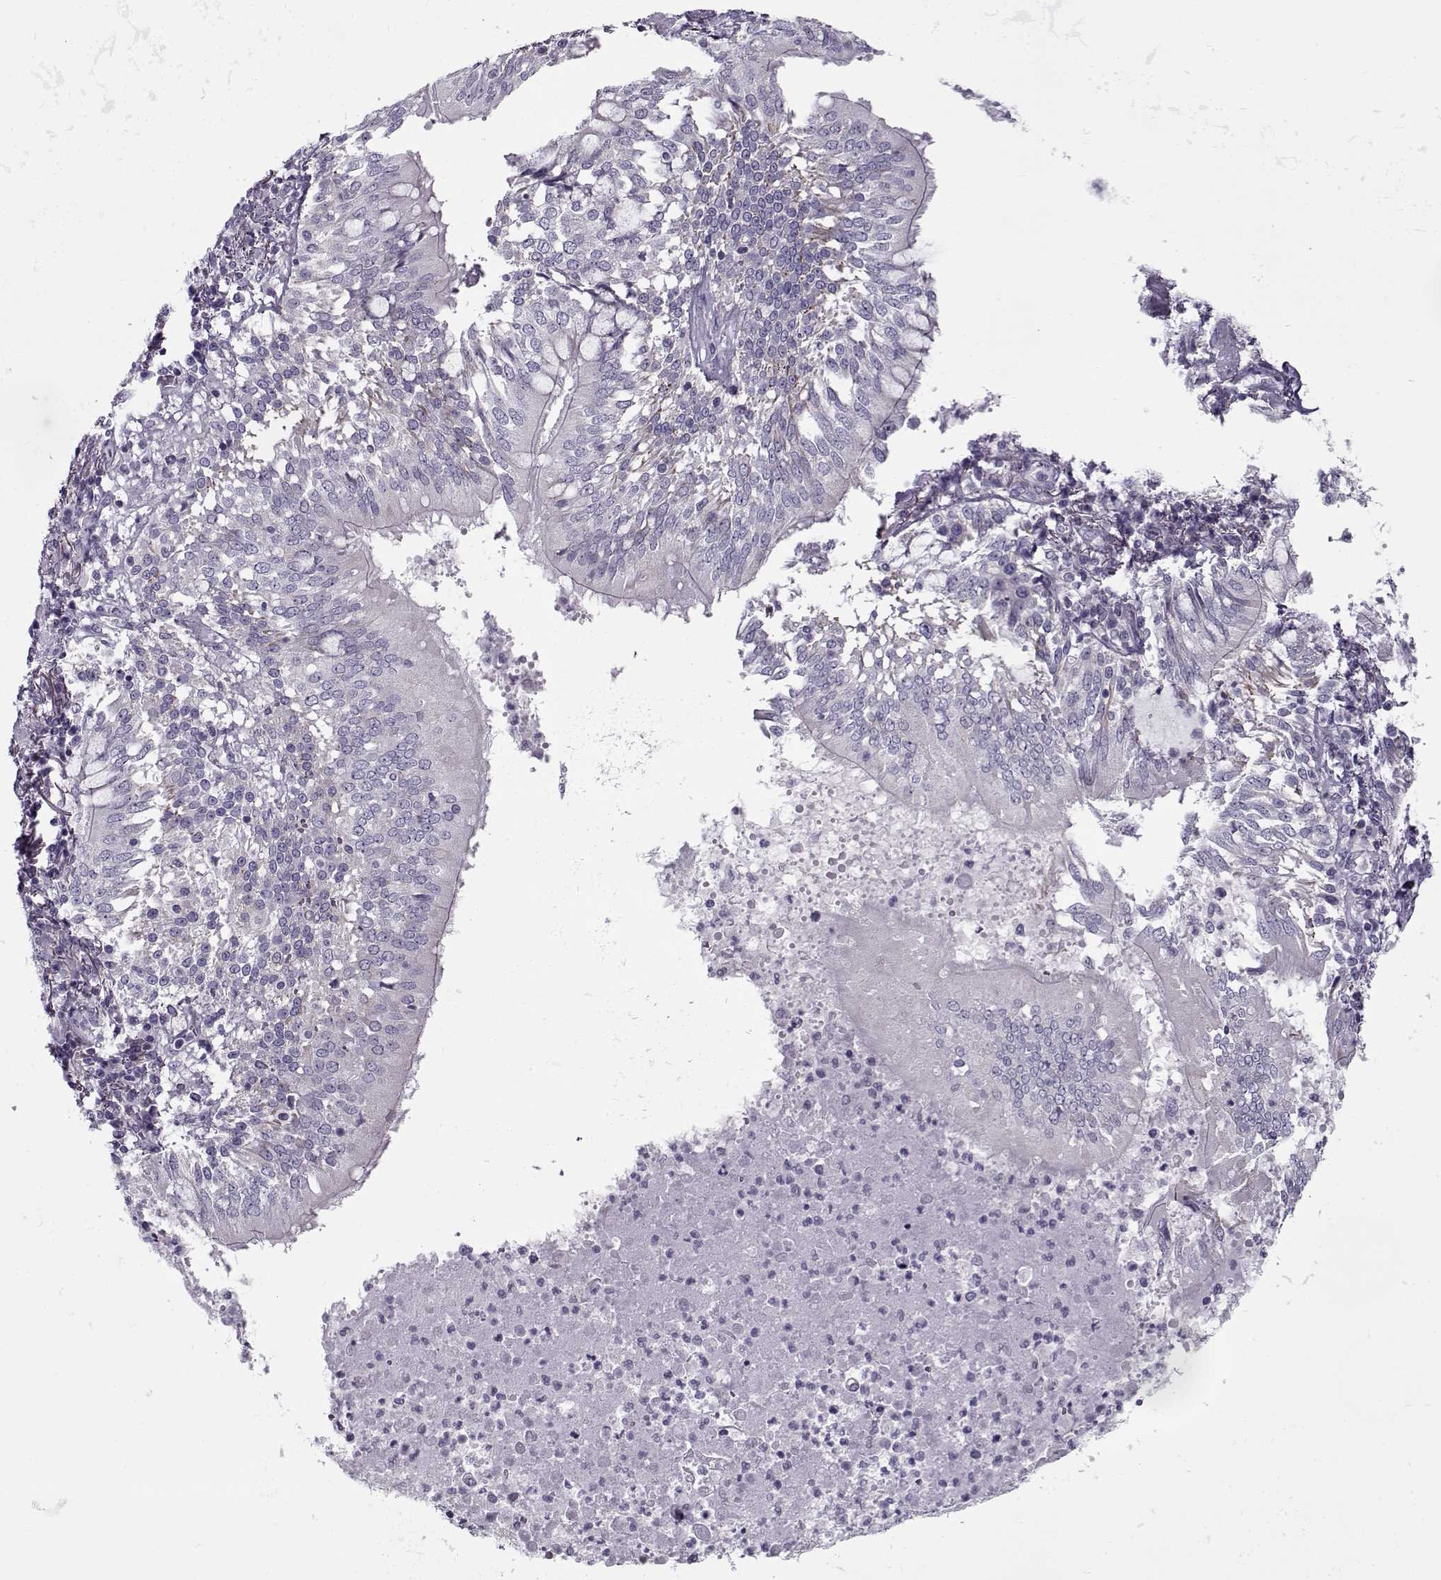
{"staining": {"intensity": "negative", "quantity": "none", "location": "none"}, "tissue": "lung cancer", "cell_type": "Tumor cells", "image_type": "cancer", "snomed": [{"axis": "morphology", "description": "Normal tissue, NOS"}, {"axis": "morphology", "description": "Squamous cell carcinoma, NOS"}, {"axis": "topography", "description": "Bronchus"}, {"axis": "topography", "description": "Lung"}], "caption": "The image shows no staining of tumor cells in lung squamous cell carcinoma.", "gene": "PP2D1", "patient": {"sex": "male", "age": 64}}